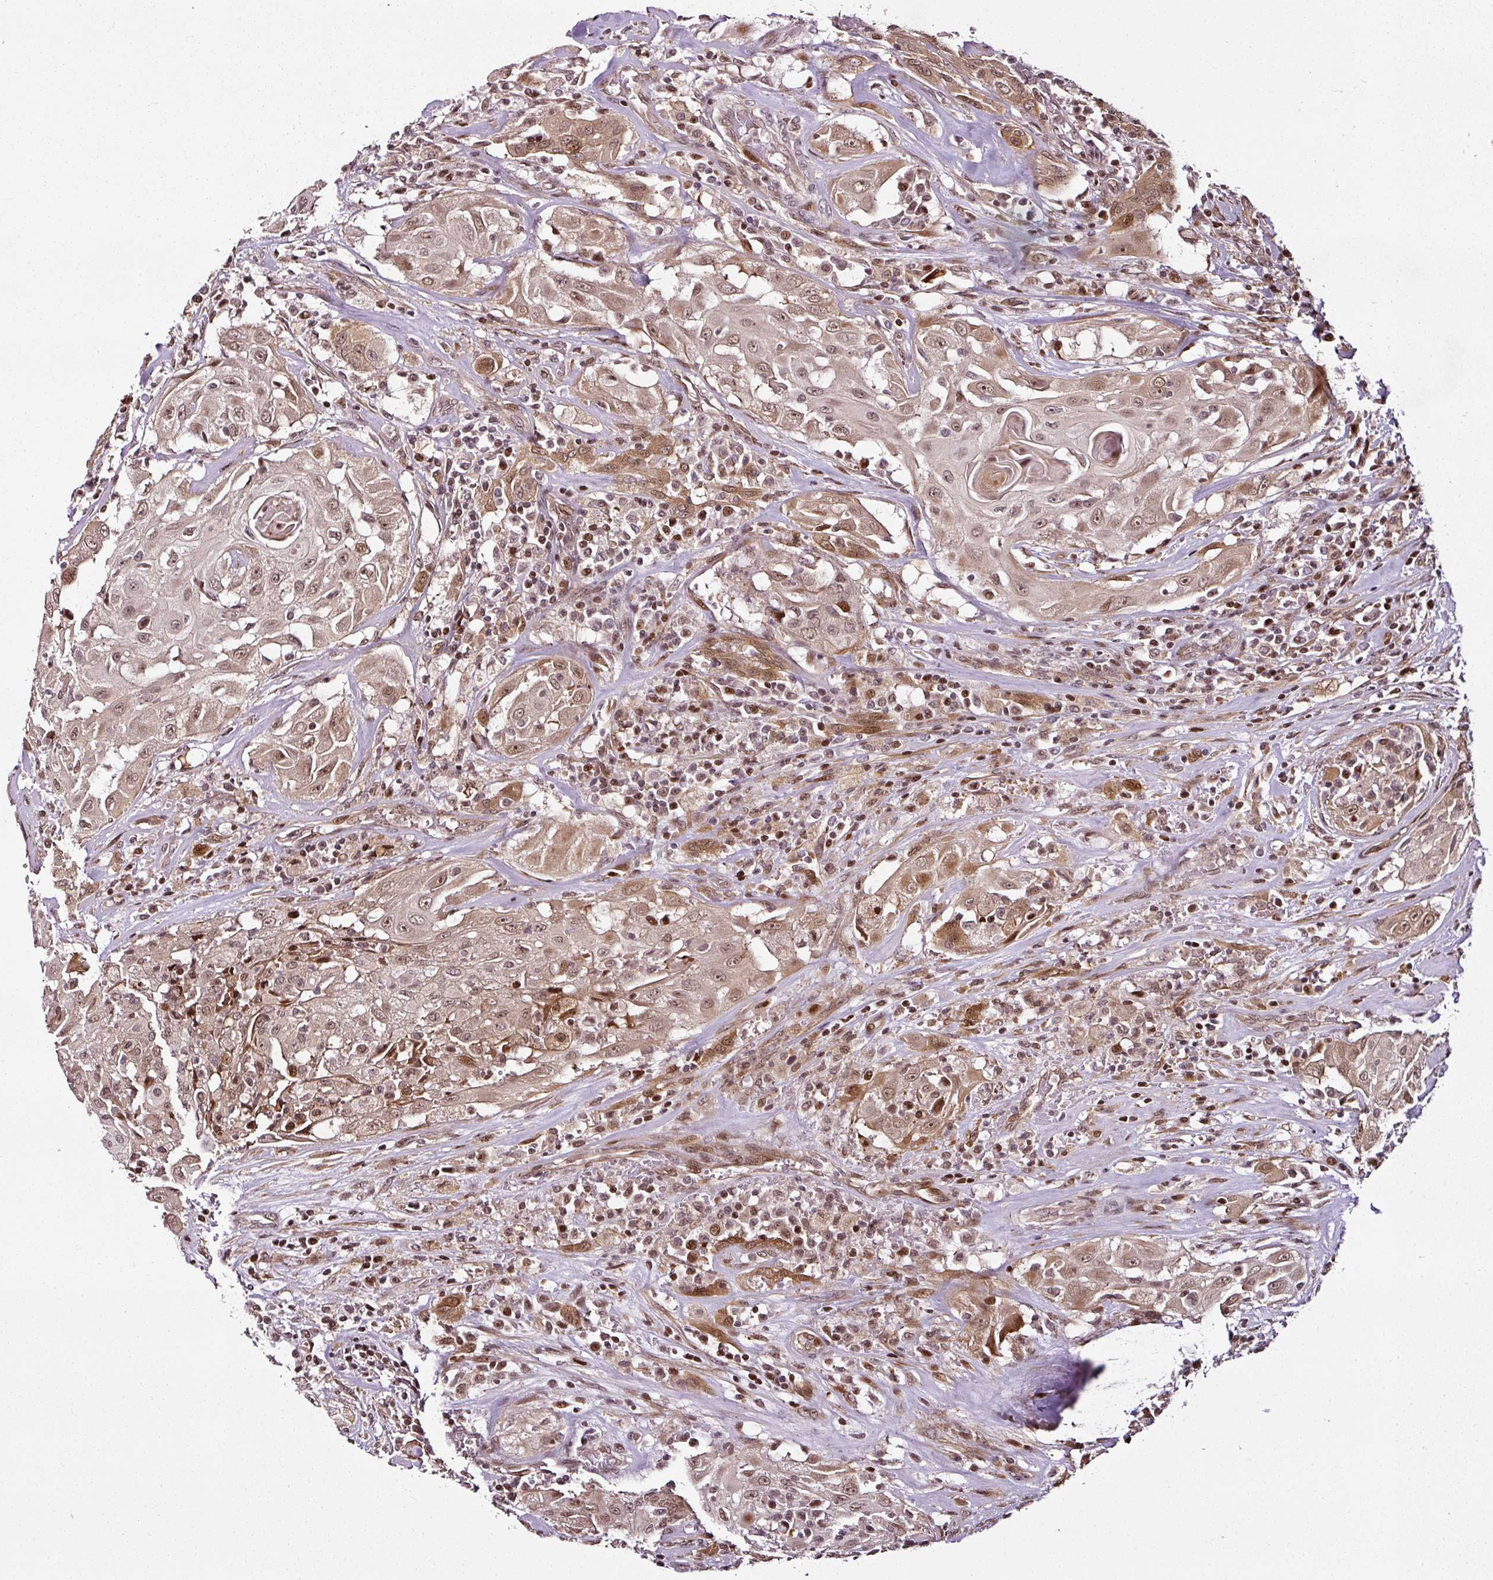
{"staining": {"intensity": "weak", "quantity": ">75%", "location": "nuclear"}, "tissue": "thyroid cancer", "cell_type": "Tumor cells", "image_type": "cancer", "snomed": [{"axis": "morphology", "description": "Papillary adenocarcinoma, NOS"}, {"axis": "topography", "description": "Thyroid gland"}], "caption": "High-power microscopy captured an IHC histopathology image of thyroid cancer, revealing weak nuclear staining in about >75% of tumor cells.", "gene": "COPRS", "patient": {"sex": "female", "age": 59}}